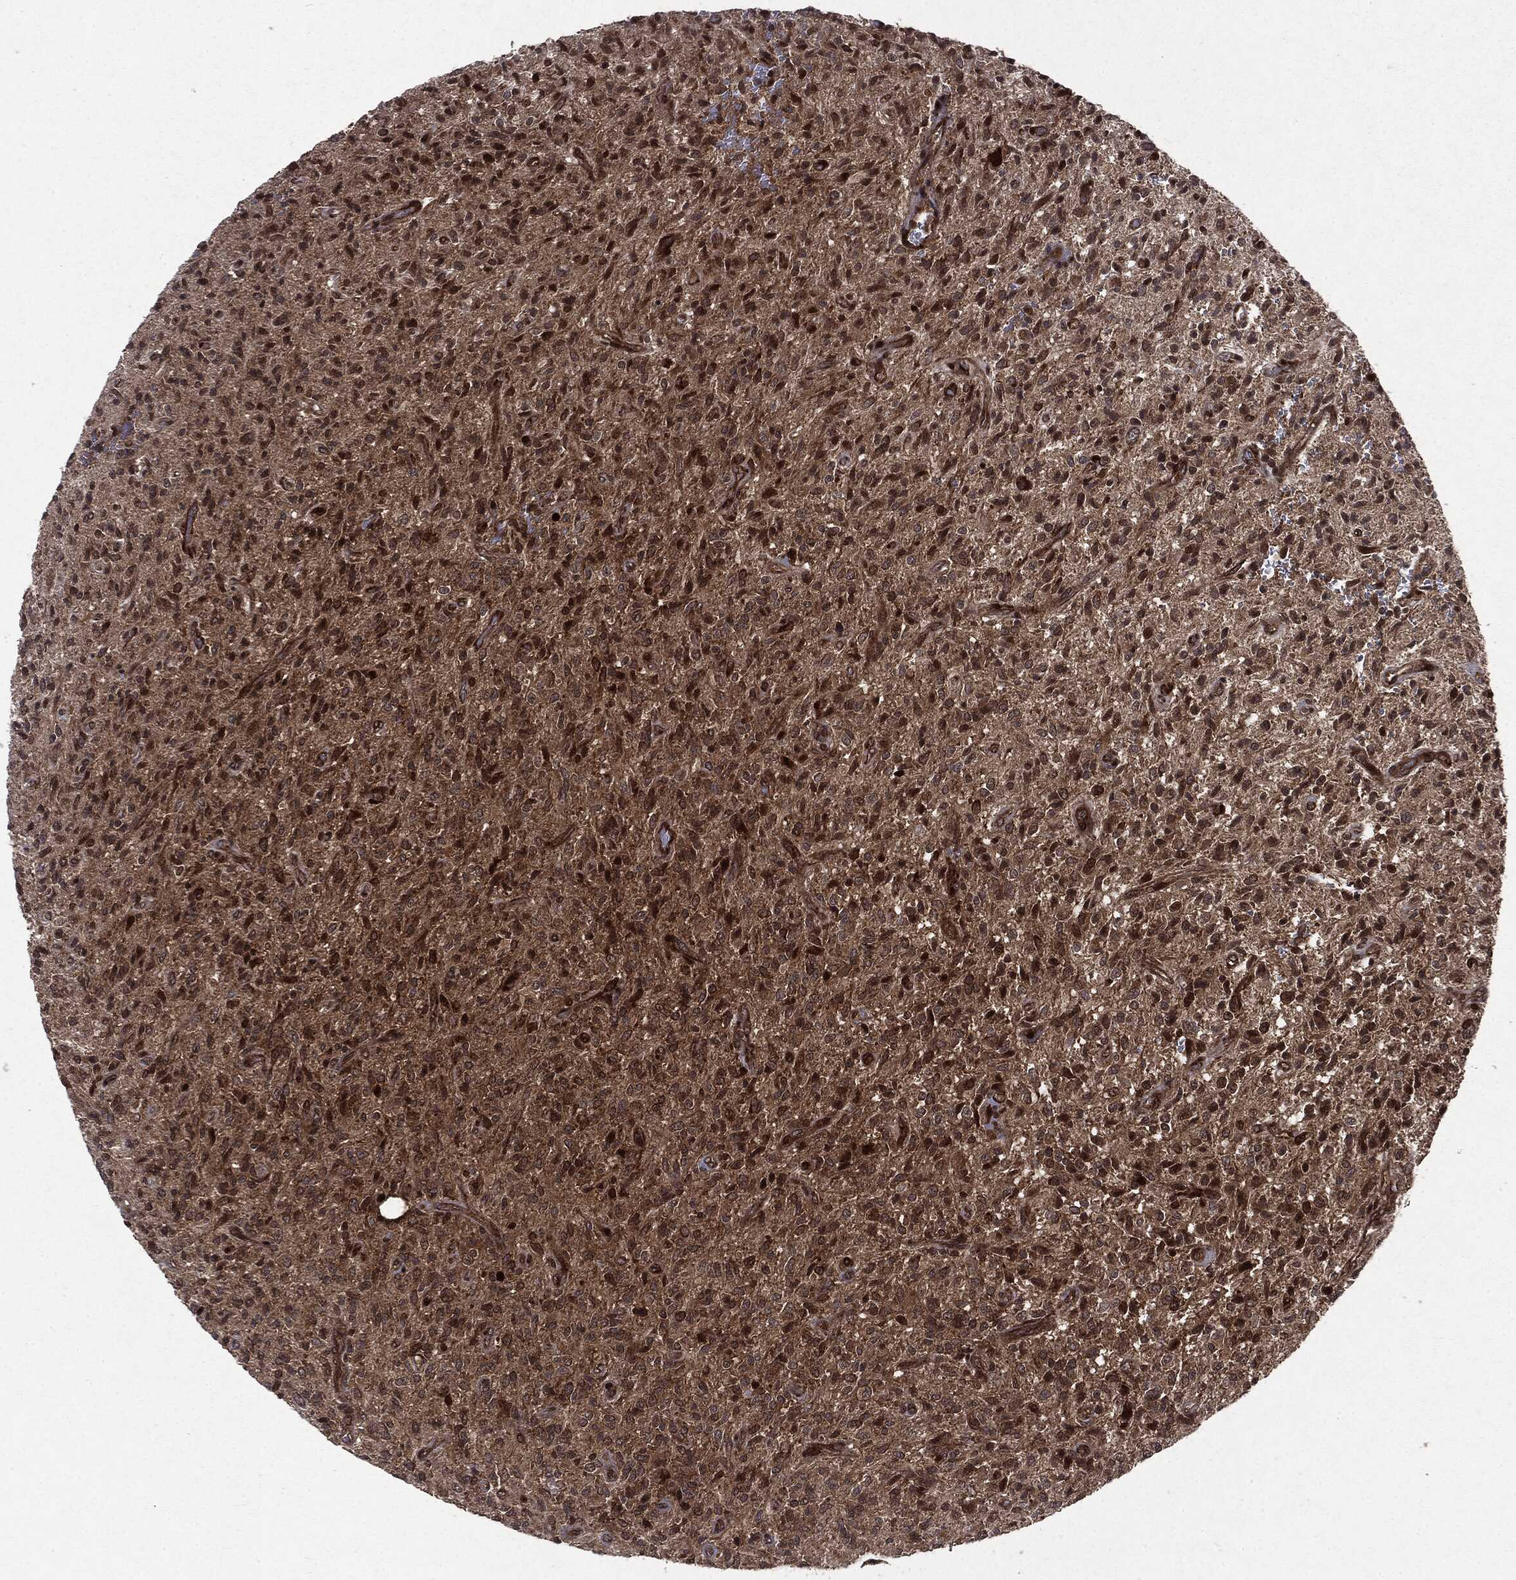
{"staining": {"intensity": "strong", "quantity": "25%-75%", "location": "cytoplasmic/membranous"}, "tissue": "glioma", "cell_type": "Tumor cells", "image_type": "cancer", "snomed": [{"axis": "morphology", "description": "Glioma, malignant, High grade"}, {"axis": "topography", "description": "Brain"}], "caption": "Tumor cells reveal strong cytoplasmic/membranous staining in approximately 25%-75% of cells in high-grade glioma (malignant).", "gene": "OTUB1", "patient": {"sex": "male", "age": 64}}